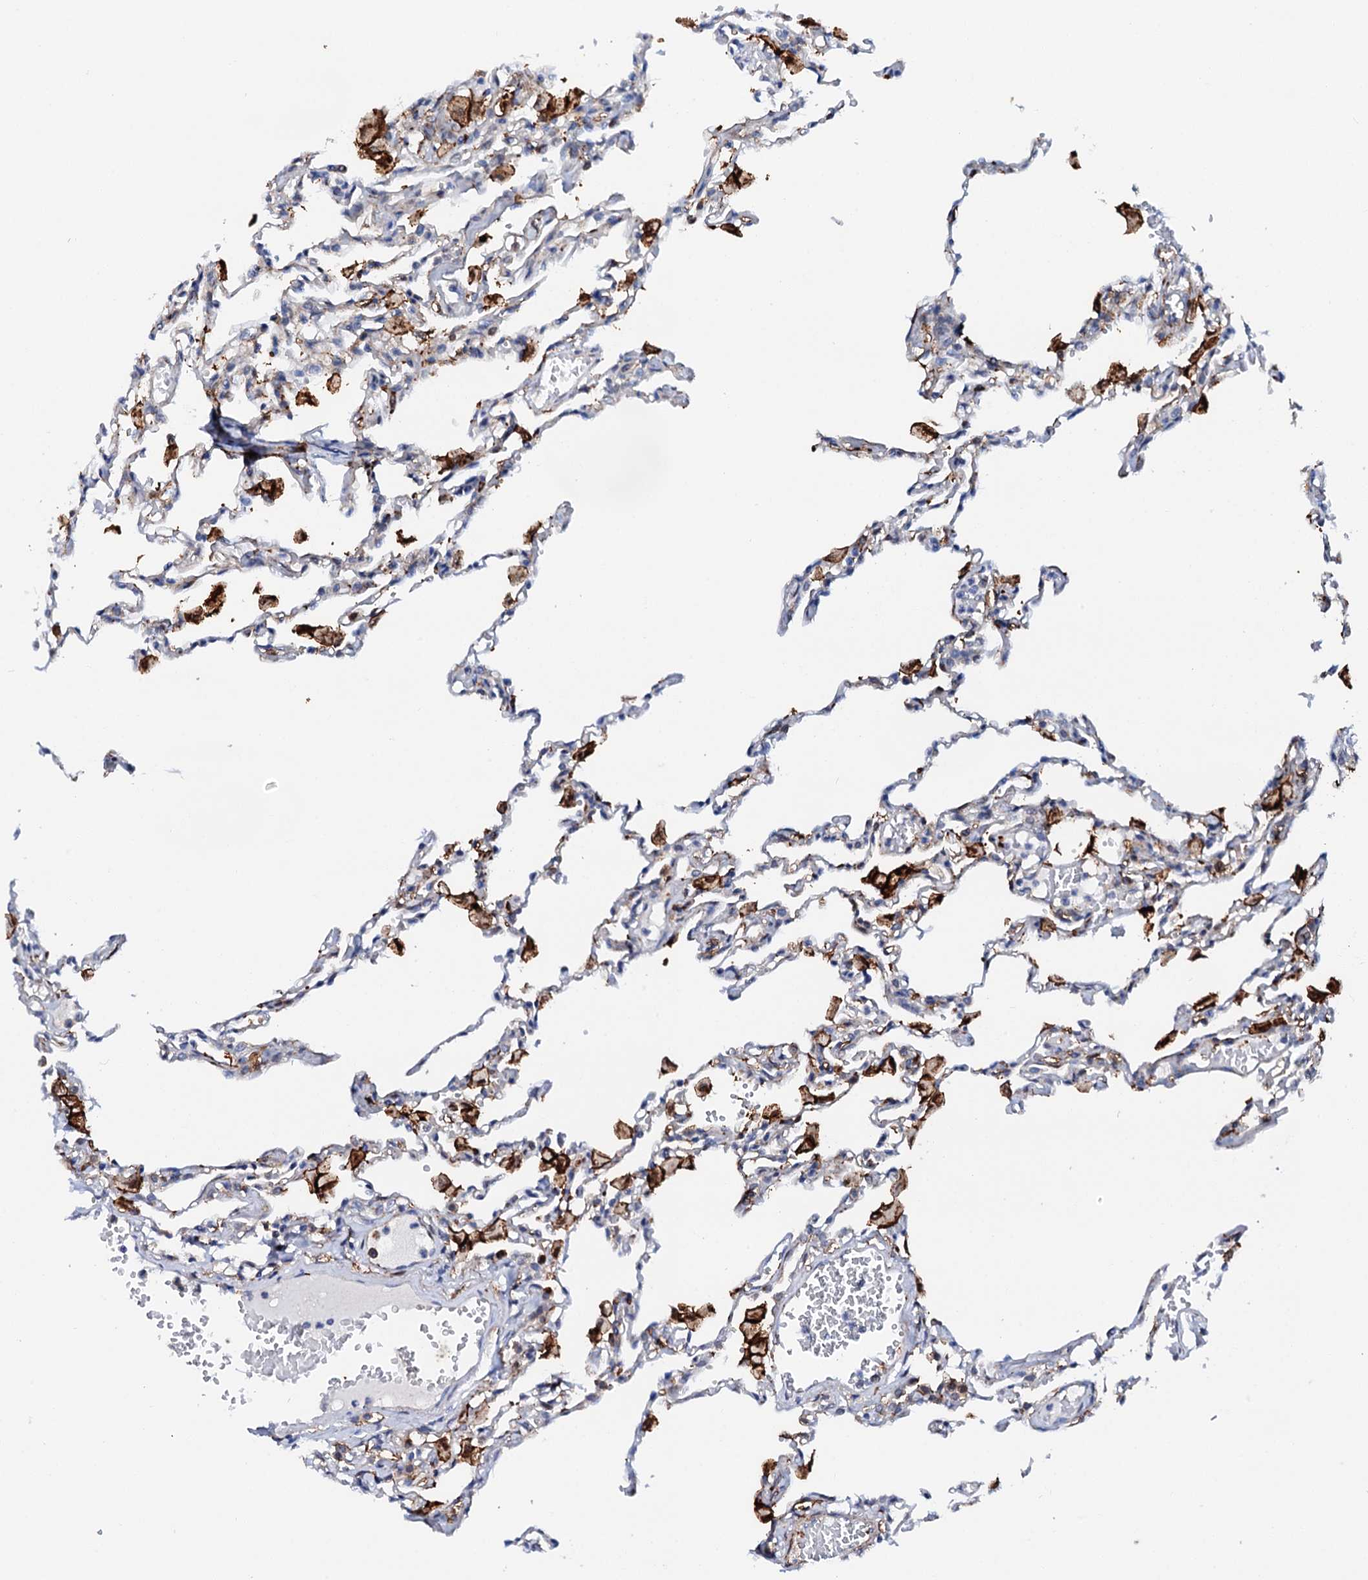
{"staining": {"intensity": "negative", "quantity": "none", "location": "none"}, "tissue": "lung", "cell_type": "Alveolar cells", "image_type": "normal", "snomed": [{"axis": "morphology", "description": "Normal tissue, NOS"}, {"axis": "topography", "description": "Bronchus"}, {"axis": "topography", "description": "Lung"}], "caption": "IHC photomicrograph of benign lung: lung stained with DAB exhibits no significant protein expression in alveolar cells.", "gene": "MED13L", "patient": {"sex": "female", "age": 49}}